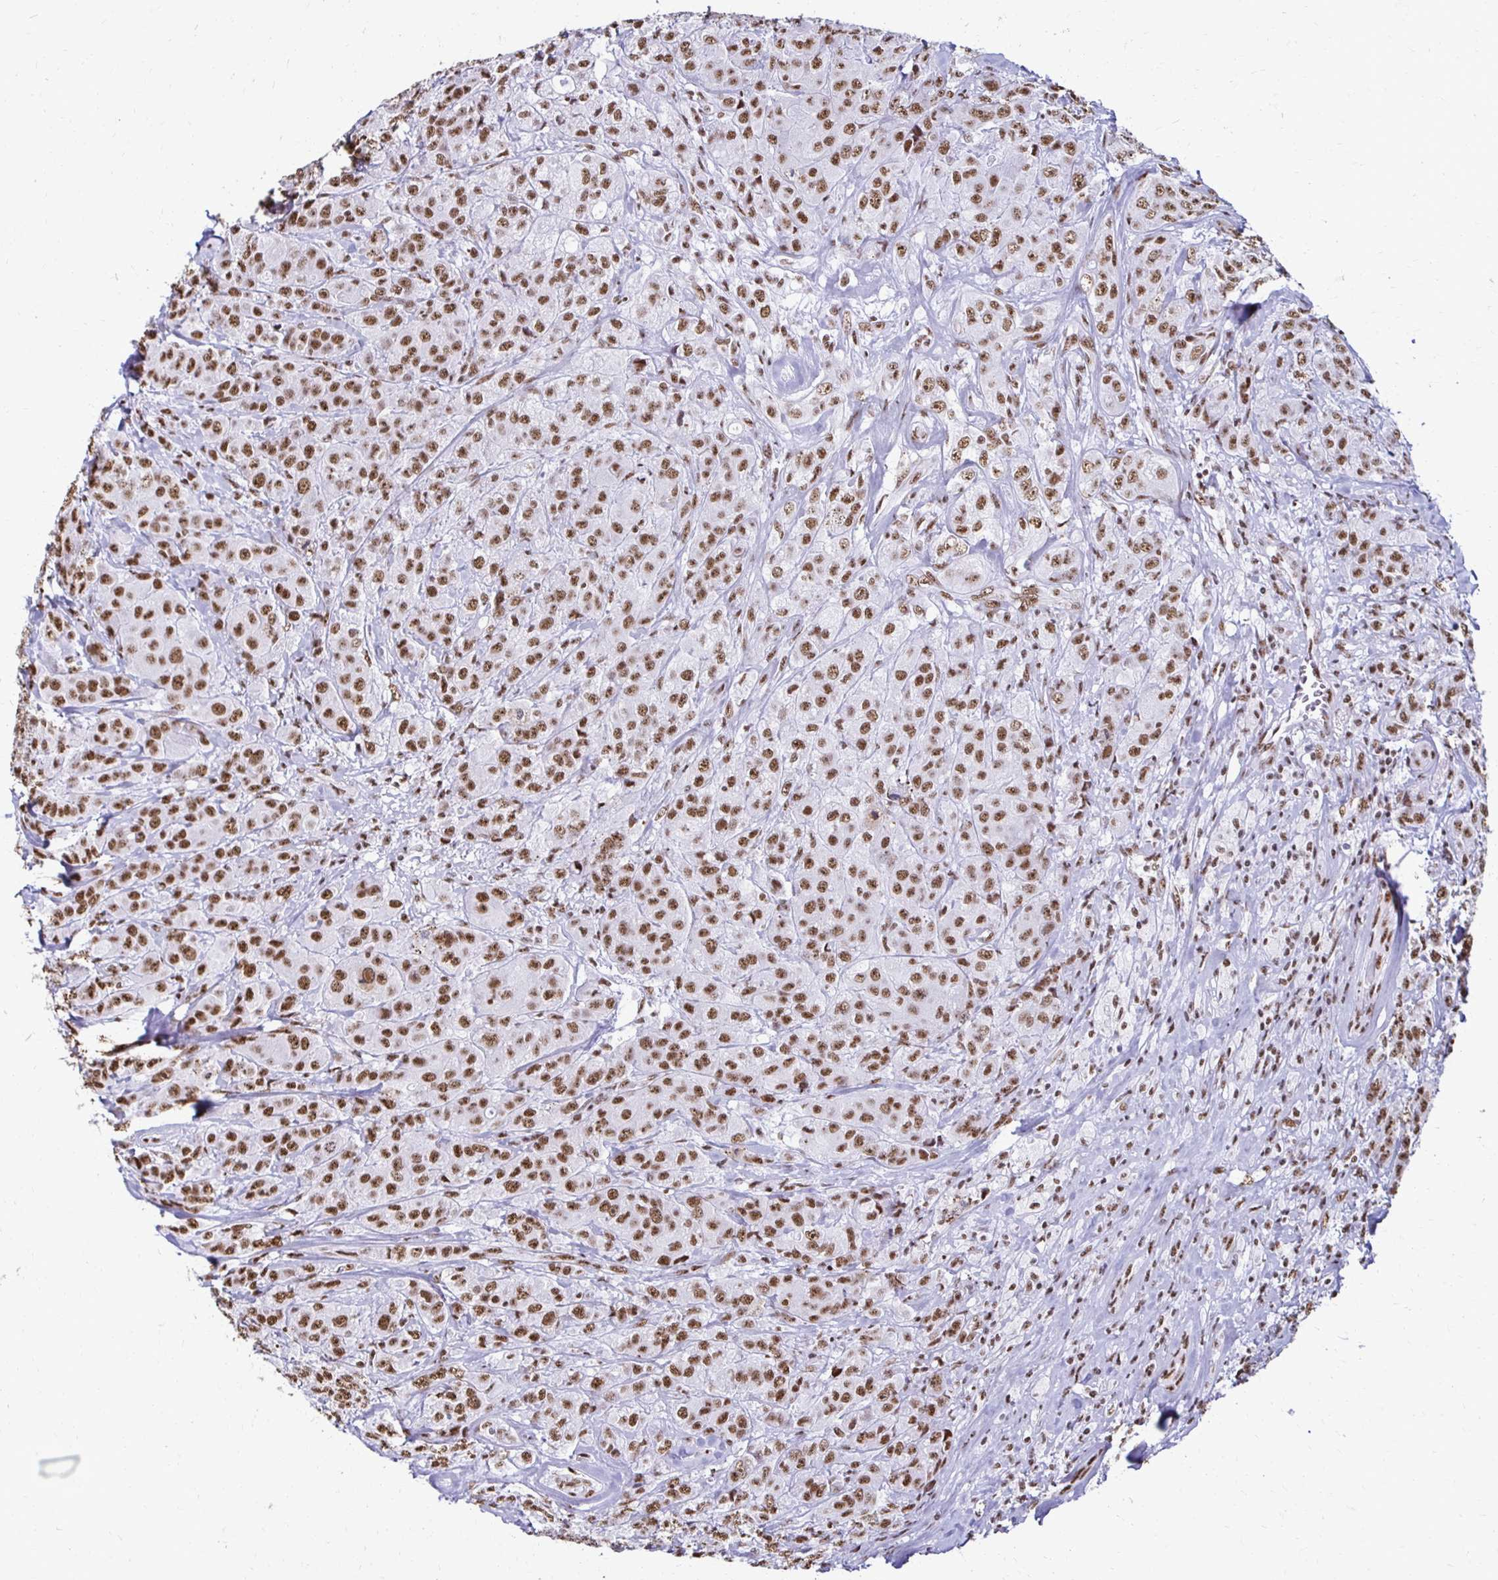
{"staining": {"intensity": "moderate", "quantity": ">75%", "location": "nuclear"}, "tissue": "breast cancer", "cell_type": "Tumor cells", "image_type": "cancer", "snomed": [{"axis": "morphology", "description": "Normal tissue, NOS"}, {"axis": "morphology", "description": "Duct carcinoma"}, {"axis": "topography", "description": "Breast"}], "caption": "Infiltrating ductal carcinoma (breast) stained with a protein marker demonstrates moderate staining in tumor cells.", "gene": "NONO", "patient": {"sex": "female", "age": 43}}